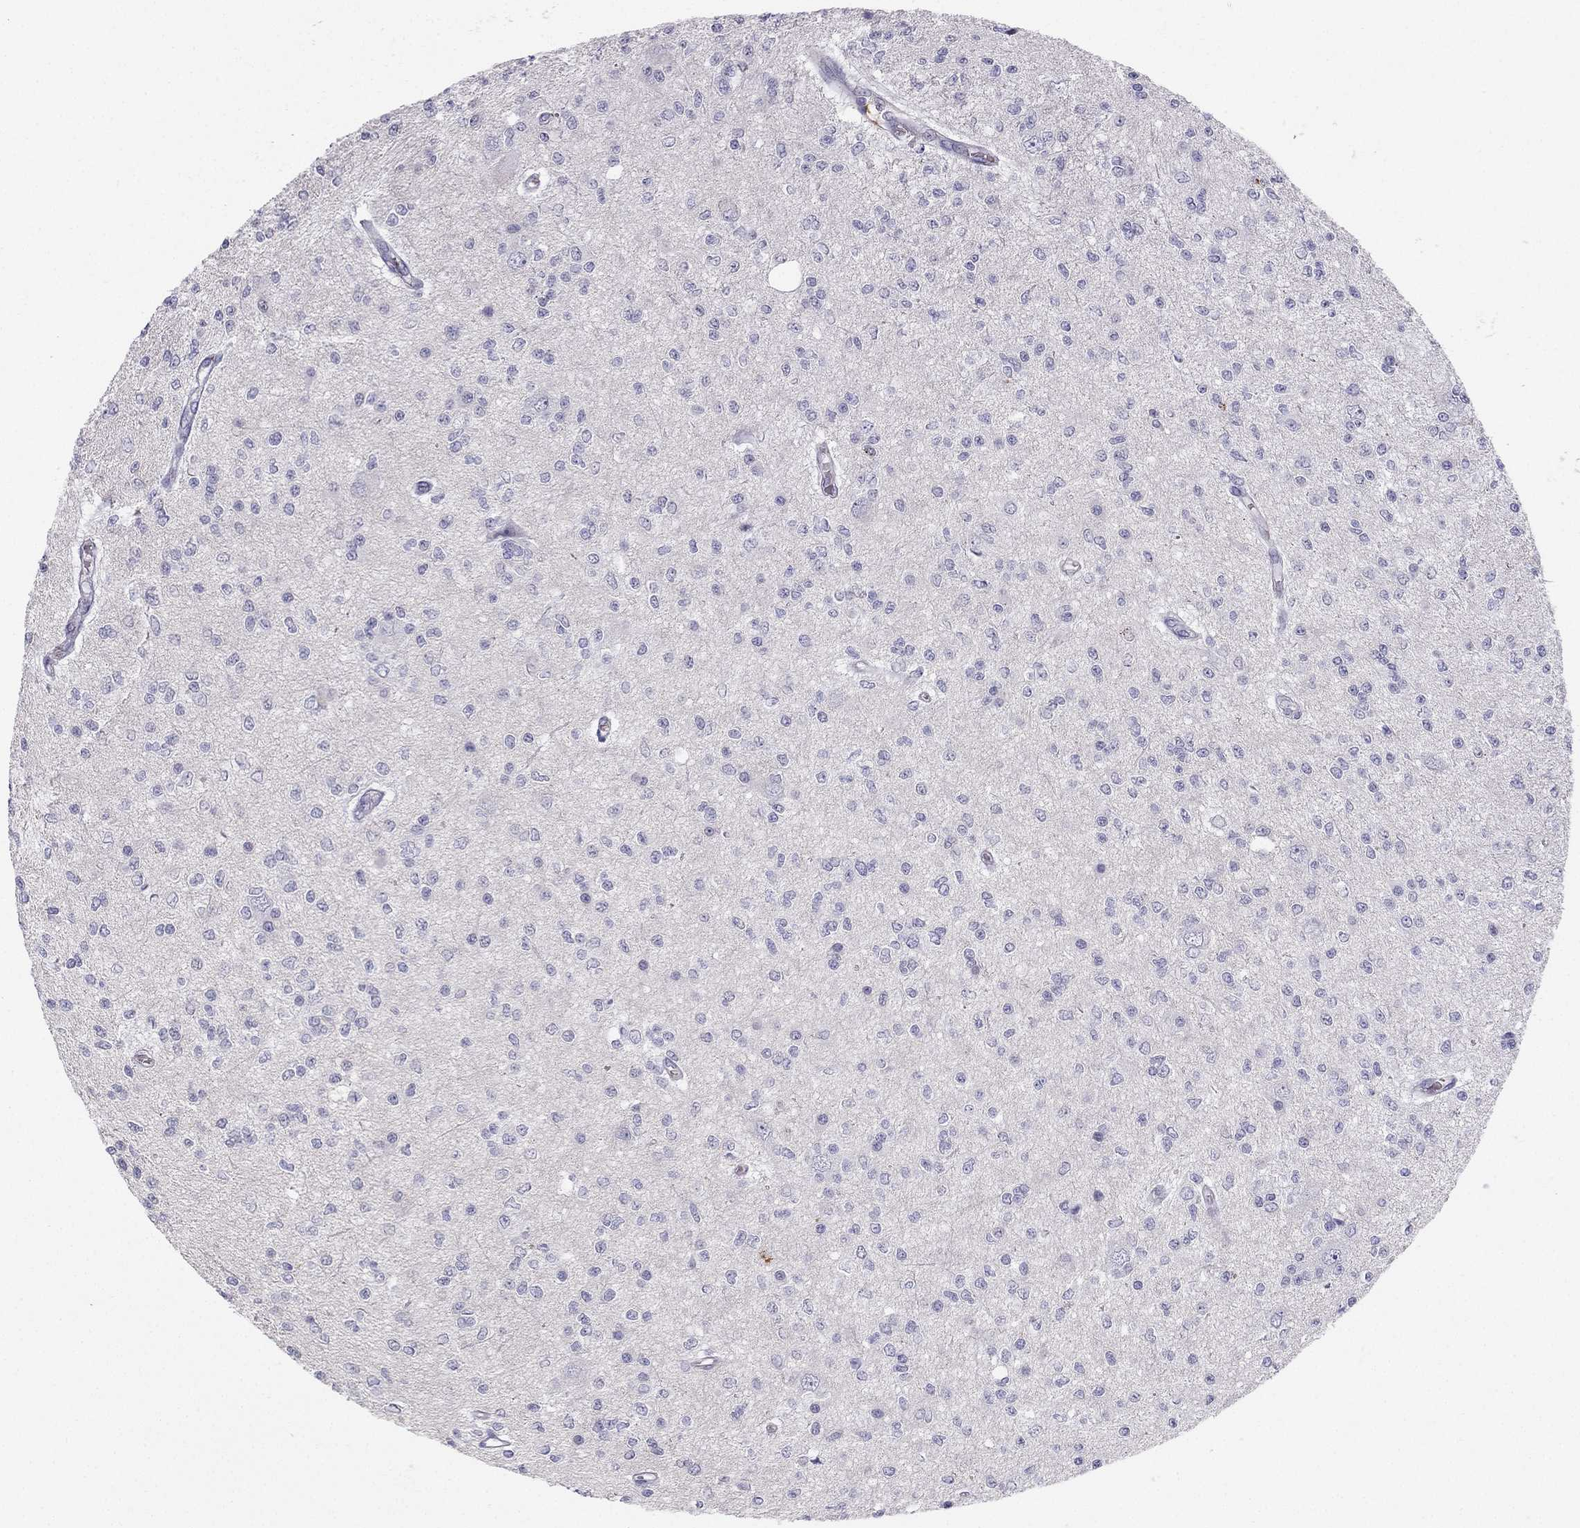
{"staining": {"intensity": "negative", "quantity": "none", "location": "none"}, "tissue": "glioma", "cell_type": "Tumor cells", "image_type": "cancer", "snomed": [{"axis": "morphology", "description": "Glioma, malignant, Low grade"}, {"axis": "topography", "description": "Brain"}], "caption": "Tumor cells are negative for brown protein staining in glioma.", "gene": "RSPH14", "patient": {"sex": "male", "age": 67}}